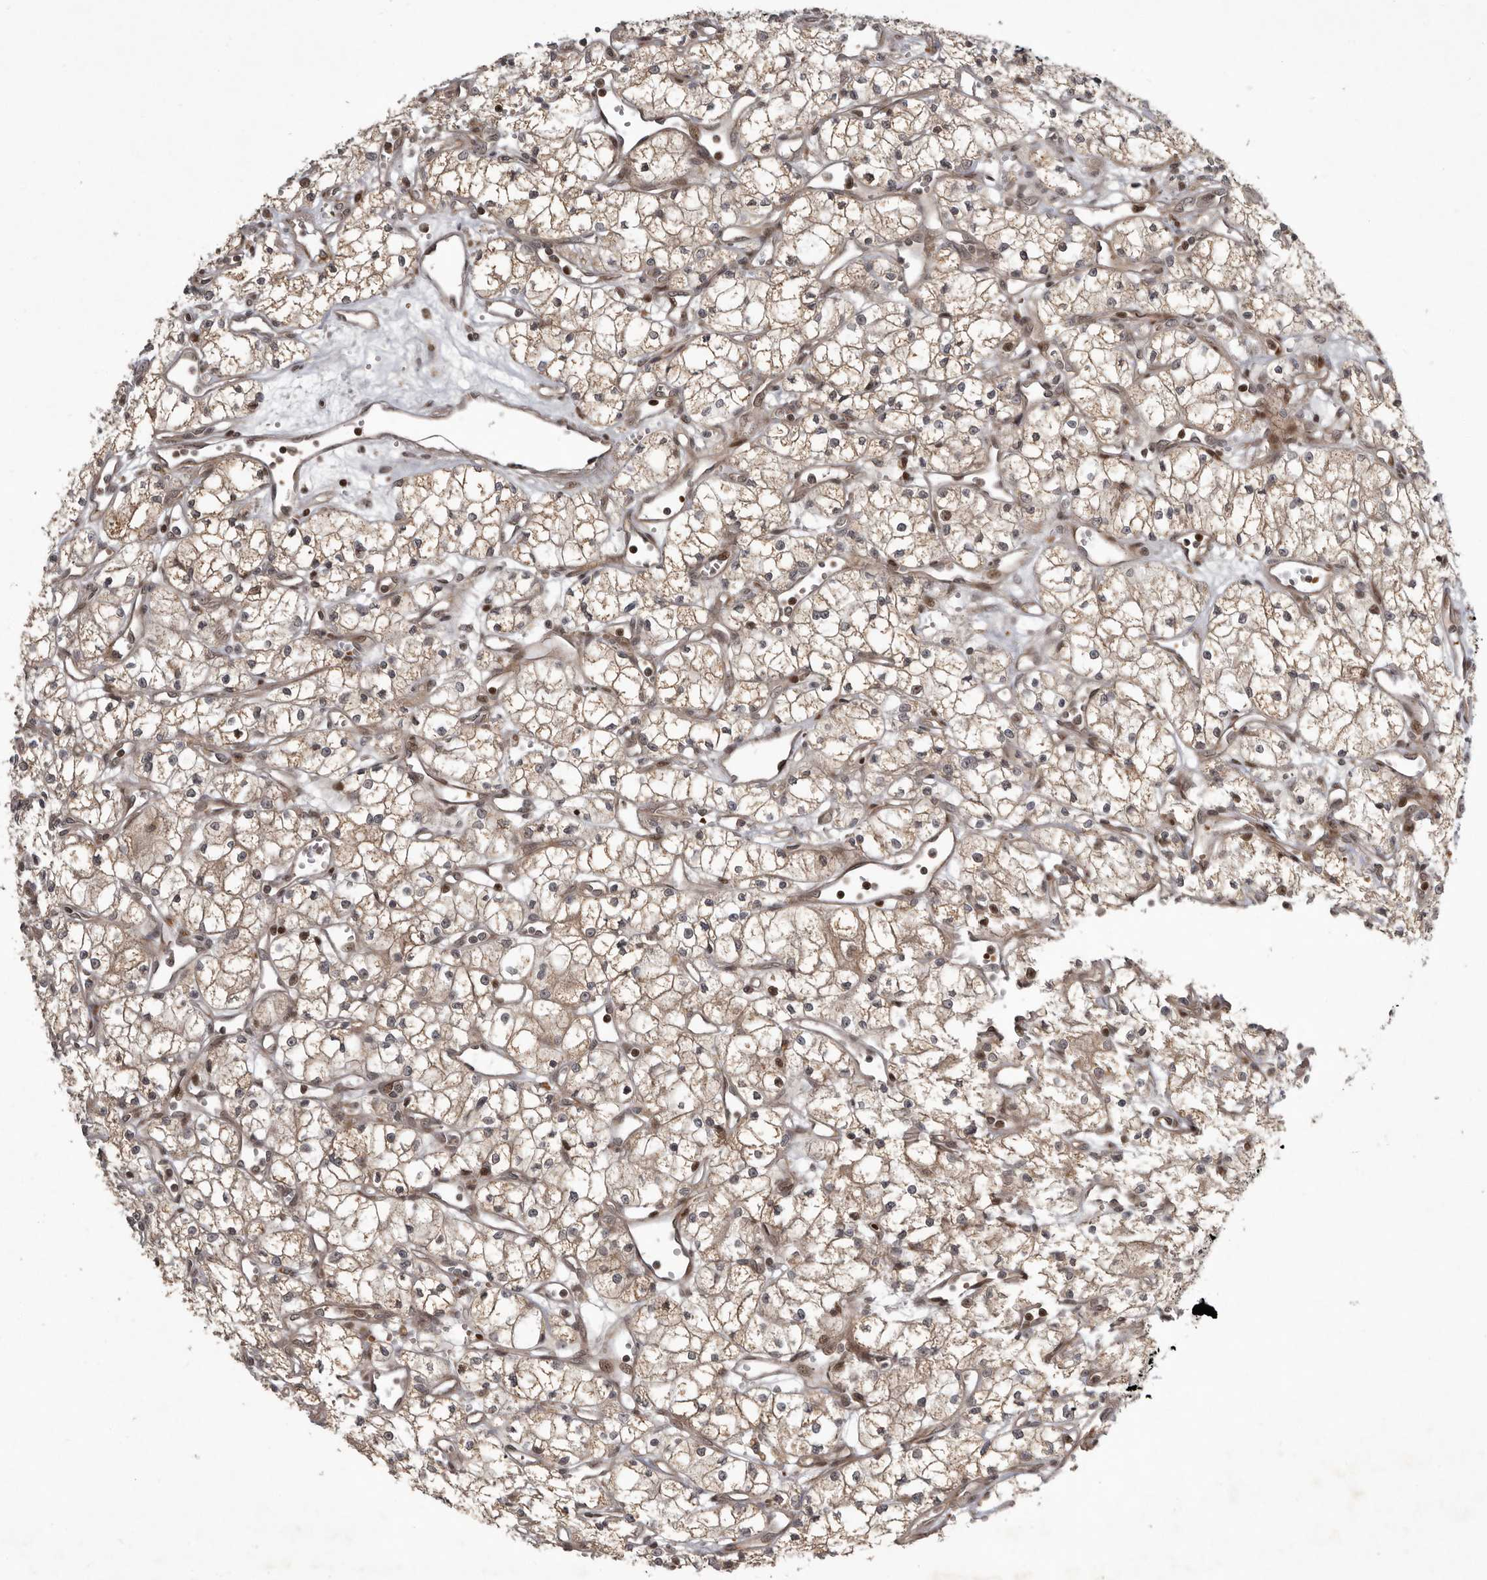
{"staining": {"intensity": "moderate", "quantity": ">75%", "location": "cytoplasmic/membranous,nuclear"}, "tissue": "renal cancer", "cell_type": "Tumor cells", "image_type": "cancer", "snomed": [{"axis": "morphology", "description": "Adenocarcinoma, NOS"}, {"axis": "topography", "description": "Kidney"}], "caption": "Protein analysis of adenocarcinoma (renal) tissue exhibits moderate cytoplasmic/membranous and nuclear positivity in approximately >75% of tumor cells.", "gene": "RABIF", "patient": {"sex": "male", "age": 59}}